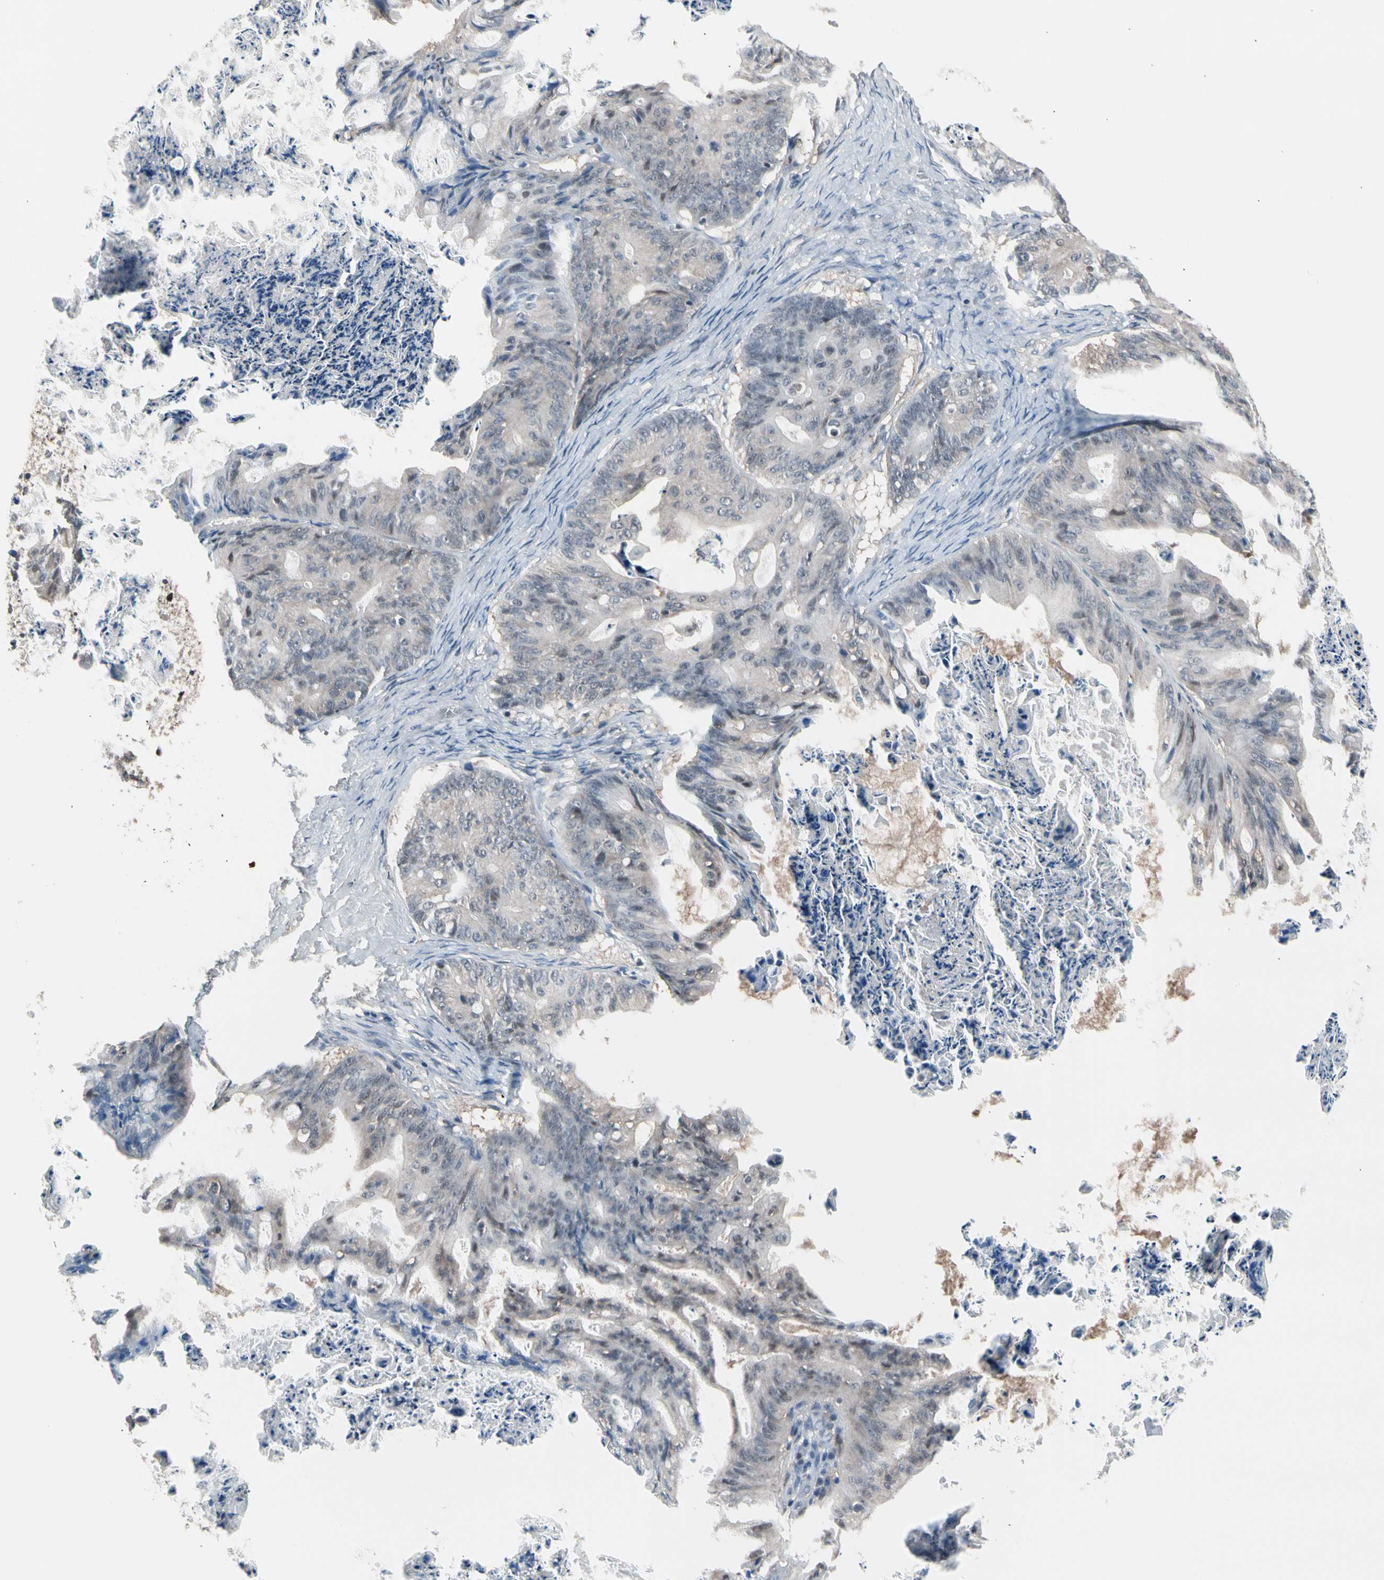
{"staining": {"intensity": "weak", "quantity": "<25%", "location": "cytoplasmic/membranous"}, "tissue": "ovarian cancer", "cell_type": "Tumor cells", "image_type": "cancer", "snomed": [{"axis": "morphology", "description": "Cystadenocarcinoma, mucinous, NOS"}, {"axis": "topography", "description": "Ovary"}], "caption": "IHC of human ovarian mucinous cystadenocarcinoma displays no expression in tumor cells.", "gene": "PSMA2", "patient": {"sex": "female", "age": 37}}